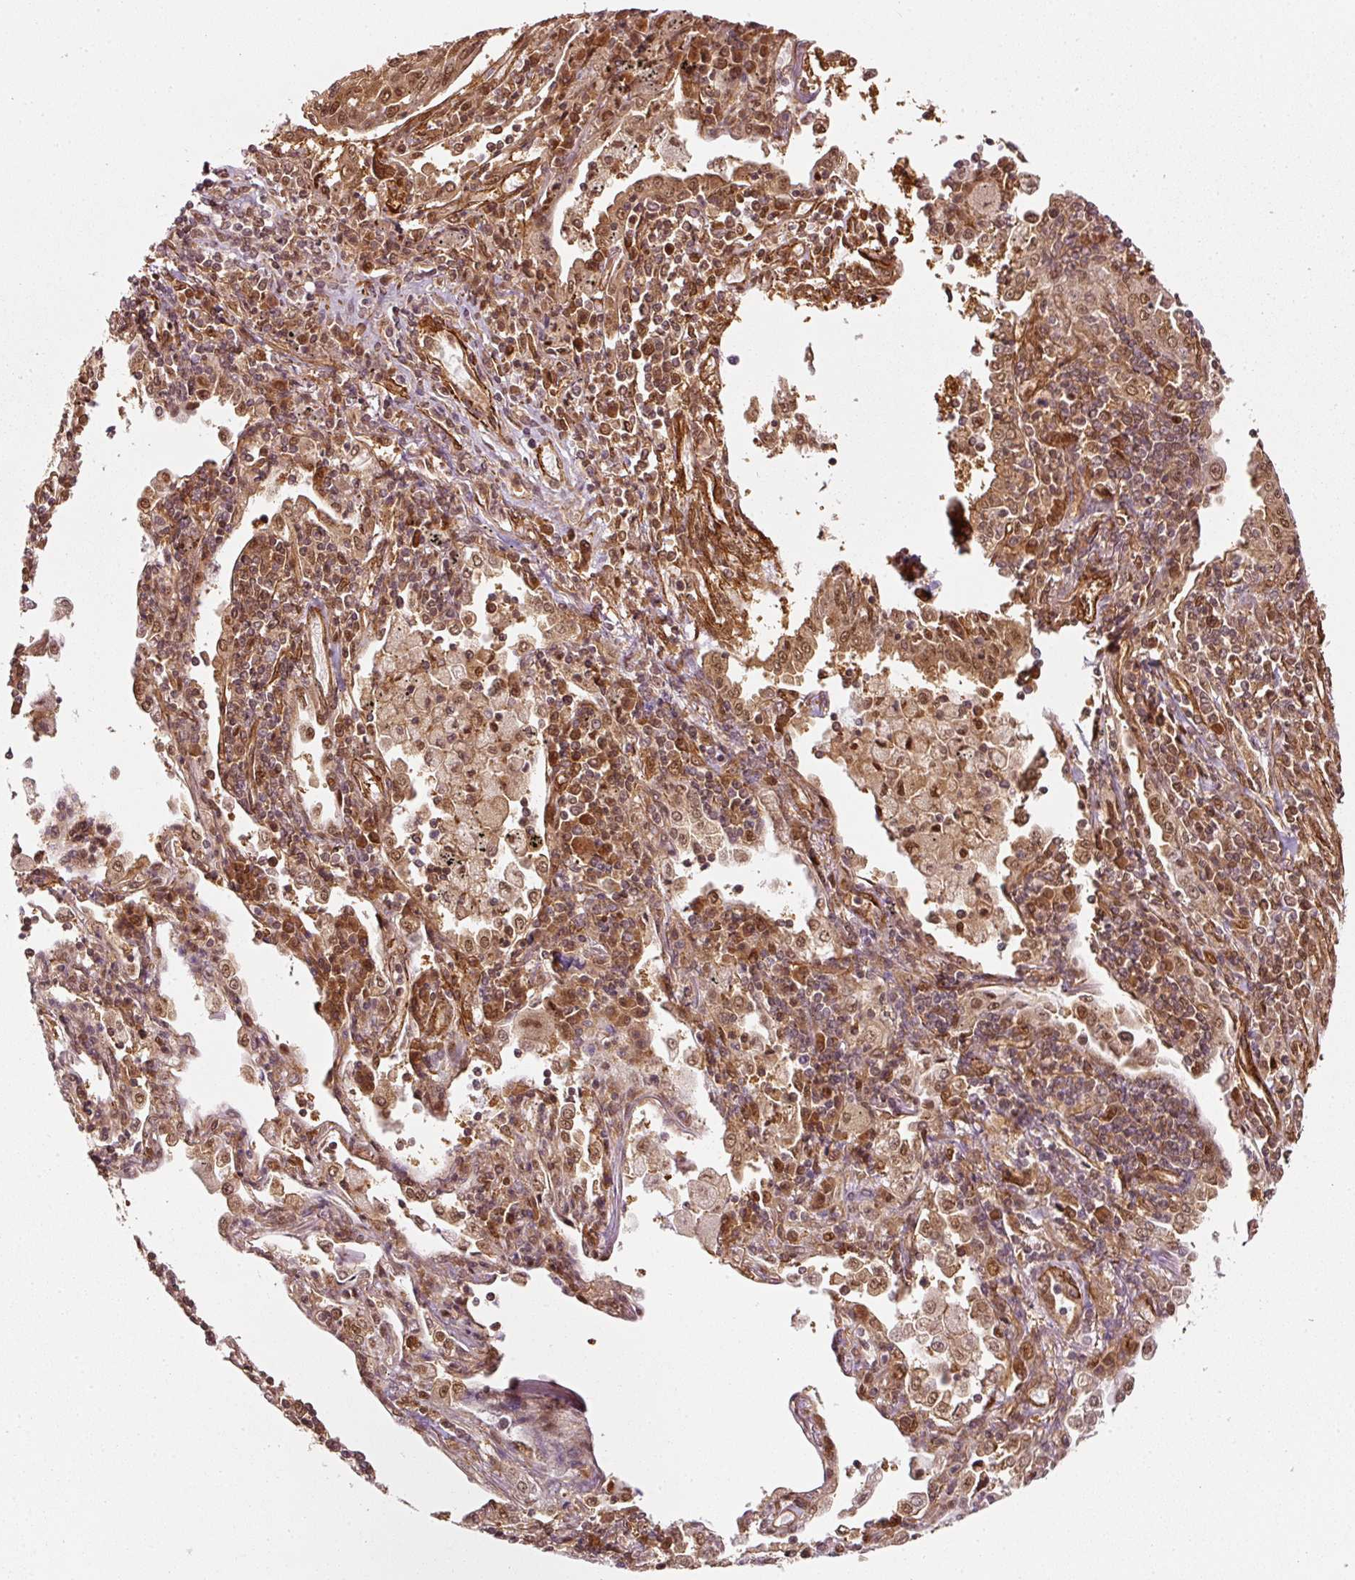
{"staining": {"intensity": "moderate", "quantity": ">75%", "location": "cytoplasmic/membranous,nuclear"}, "tissue": "lung cancer", "cell_type": "Tumor cells", "image_type": "cancer", "snomed": [{"axis": "morphology", "description": "Squamous cell carcinoma, NOS"}, {"axis": "topography", "description": "Lung"}], "caption": "Squamous cell carcinoma (lung) stained for a protein reveals moderate cytoplasmic/membranous and nuclear positivity in tumor cells.", "gene": "PSMD1", "patient": {"sex": "female", "age": 66}}